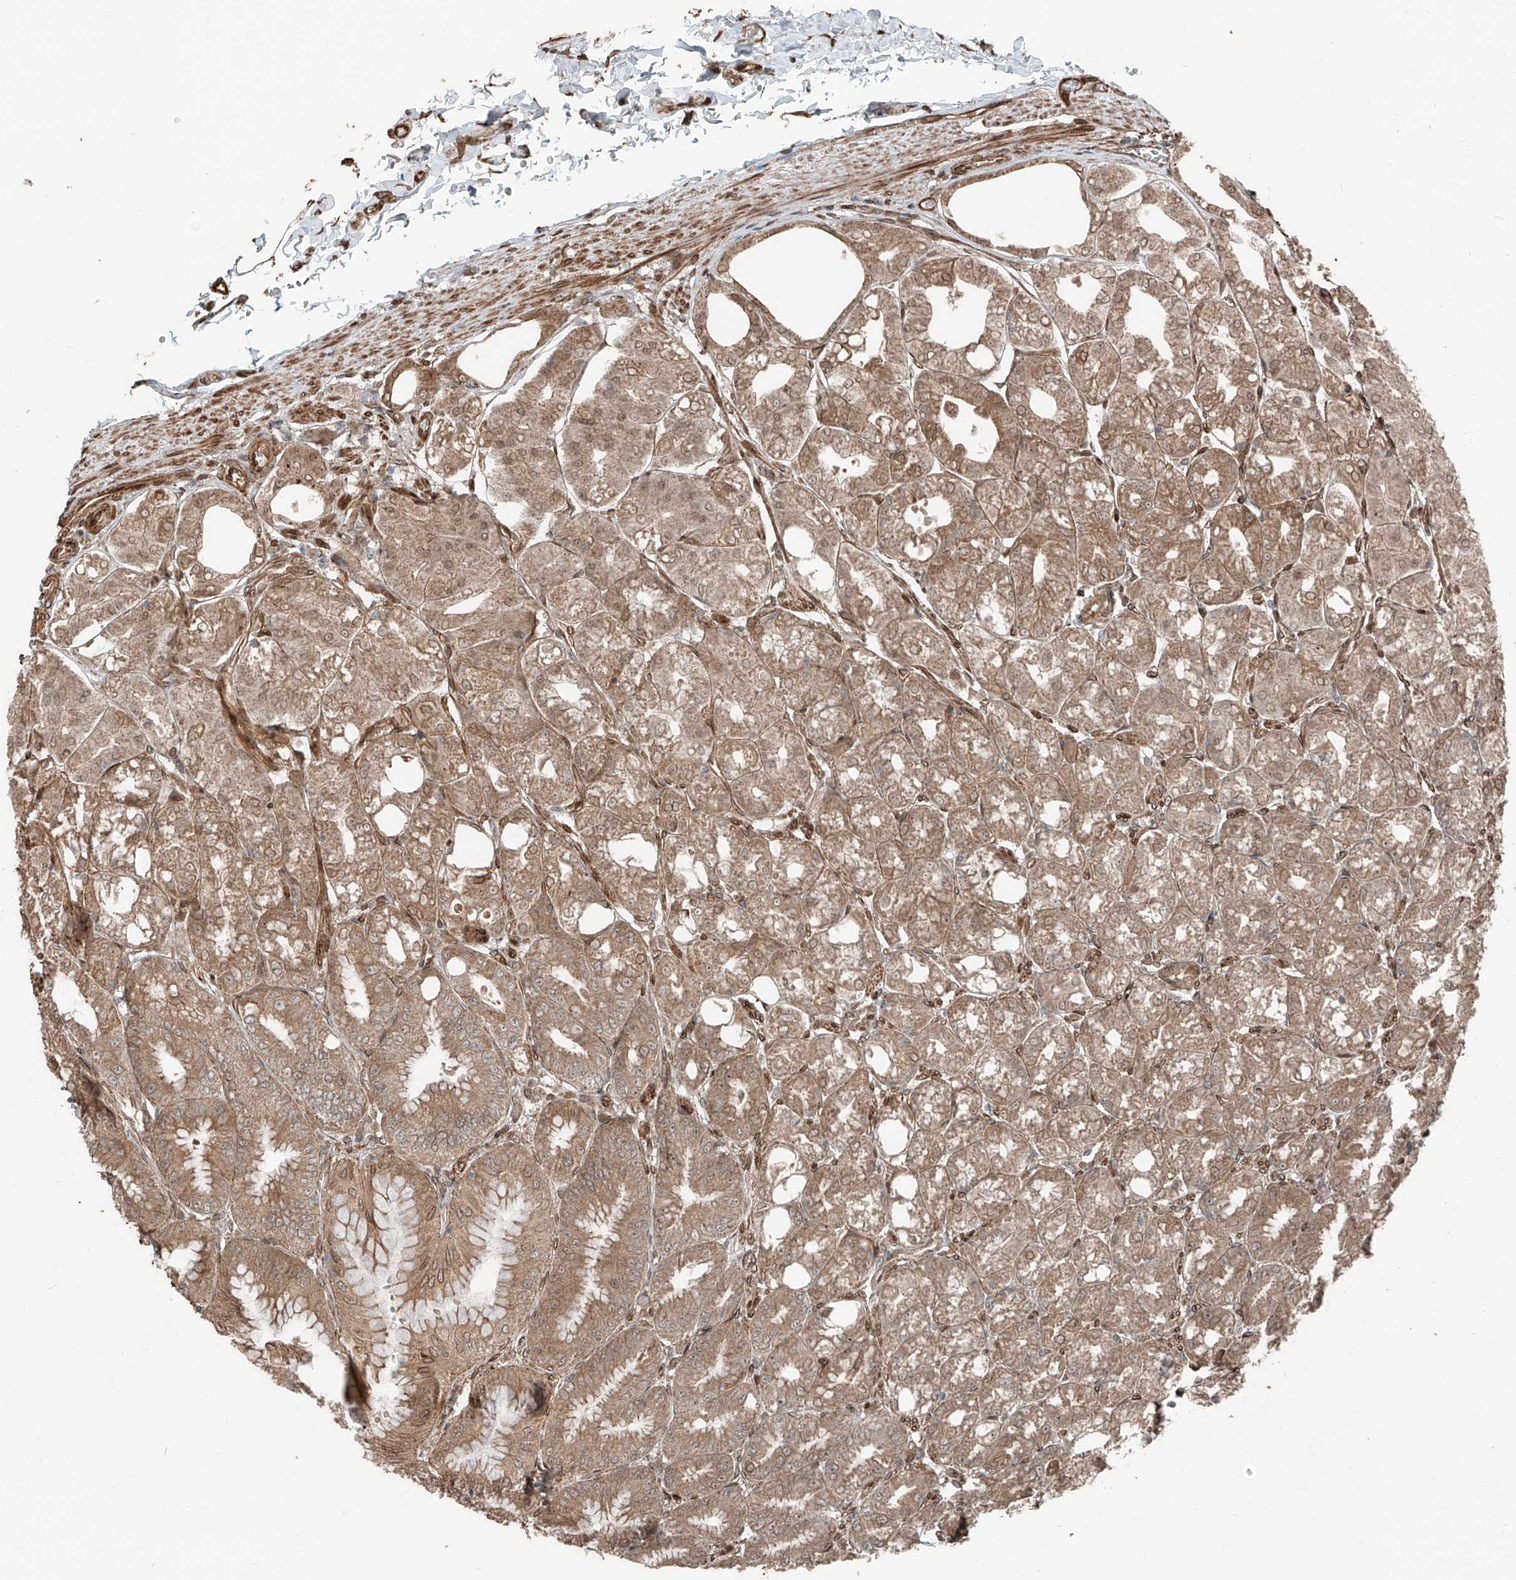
{"staining": {"intensity": "moderate", "quantity": ">75%", "location": "cytoplasmic/membranous"}, "tissue": "stomach", "cell_type": "Glandular cells", "image_type": "normal", "snomed": [{"axis": "morphology", "description": "Normal tissue, NOS"}, {"axis": "topography", "description": "Stomach, lower"}], "caption": "Immunohistochemistry staining of benign stomach, which demonstrates medium levels of moderate cytoplasmic/membranous expression in about >75% of glandular cells indicating moderate cytoplasmic/membranous protein staining. The staining was performed using DAB (3,3'-diaminobenzidine) (brown) for protein detection and nuclei were counterstained in hematoxylin (blue).", "gene": "CEP162", "patient": {"sex": "male", "age": 71}}